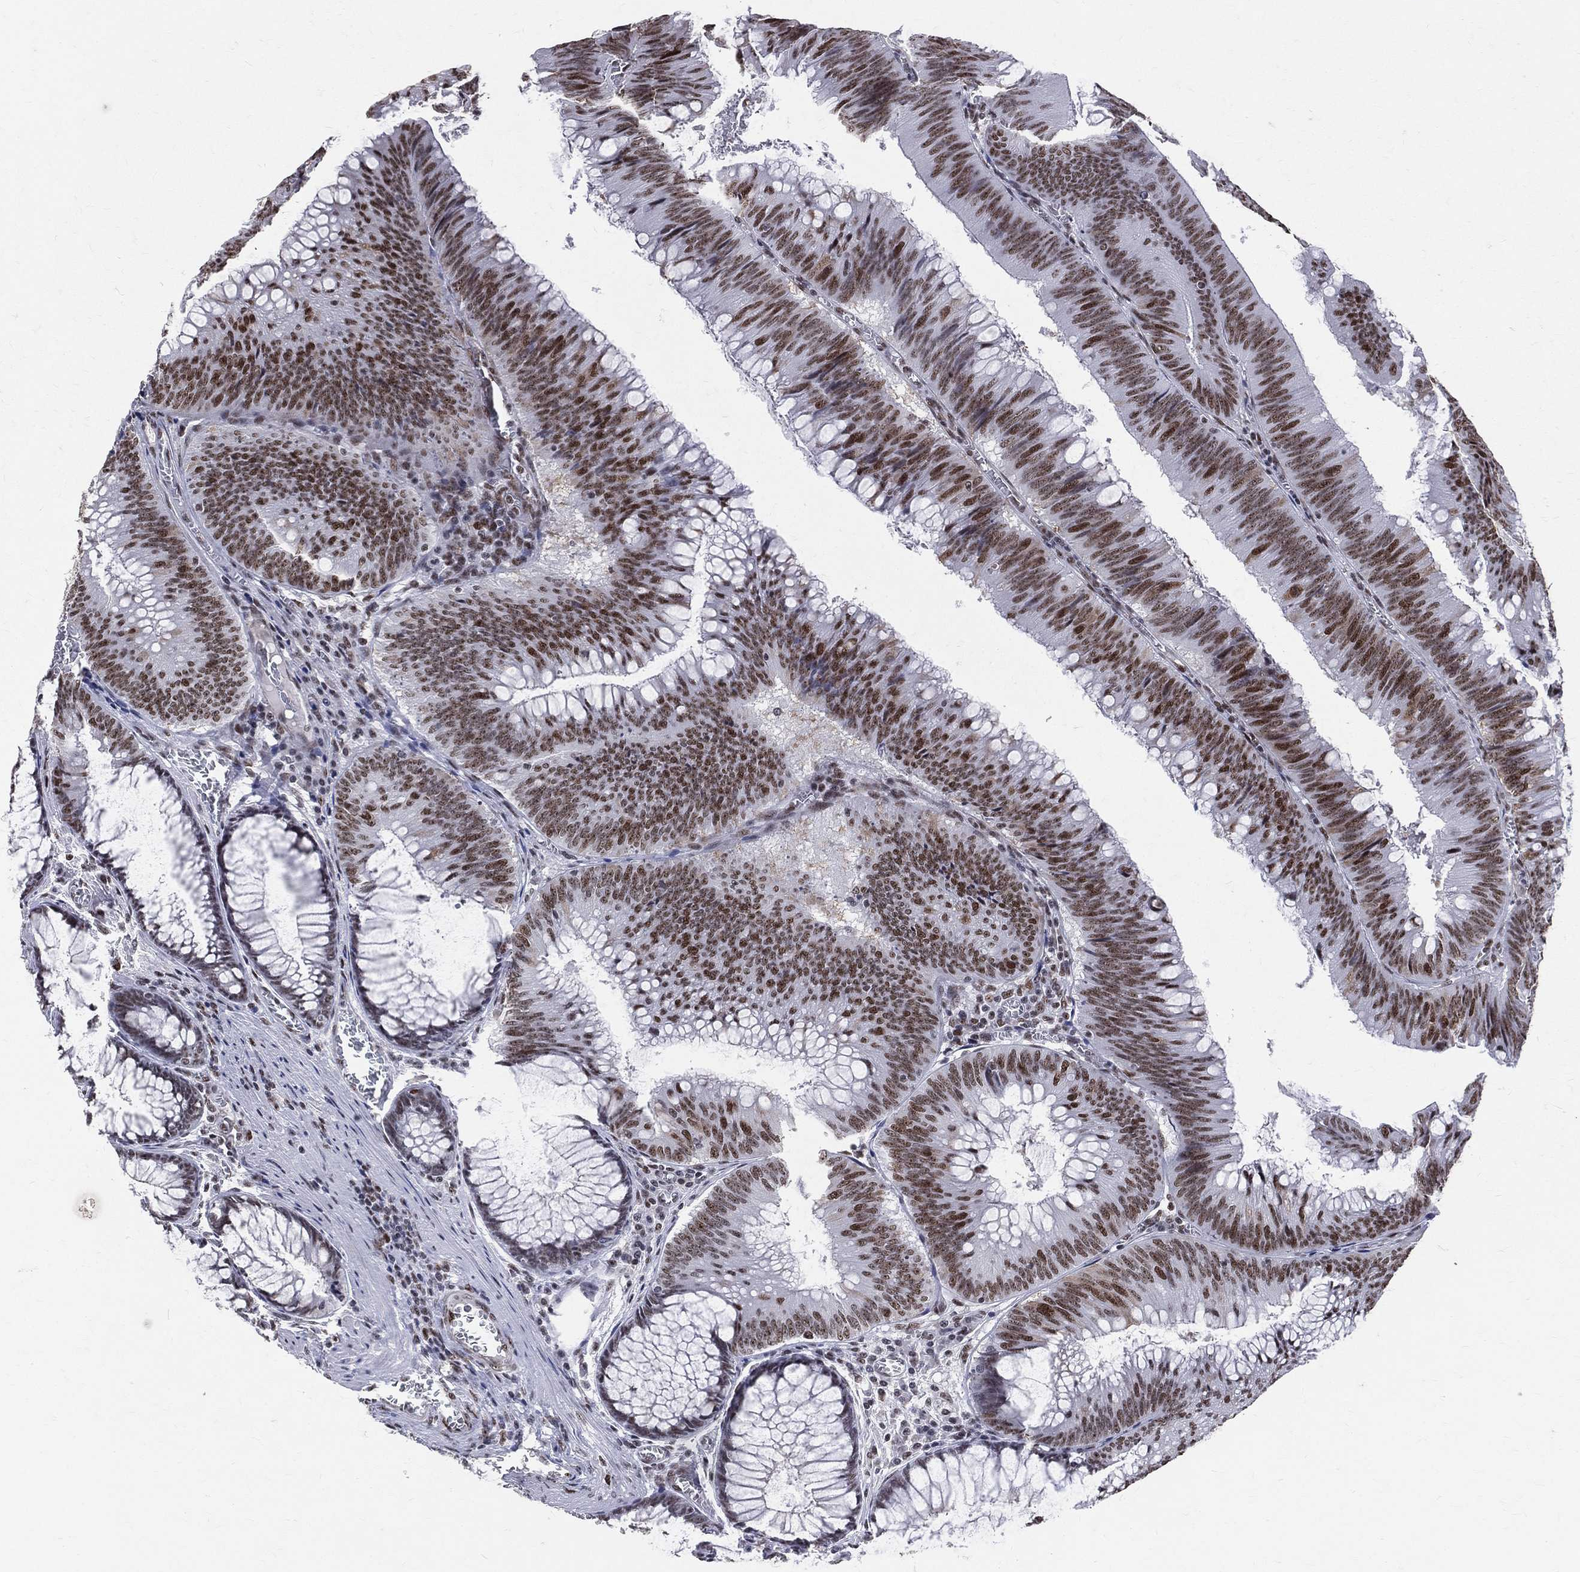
{"staining": {"intensity": "moderate", "quantity": ">75%", "location": "nuclear"}, "tissue": "colorectal cancer", "cell_type": "Tumor cells", "image_type": "cancer", "snomed": [{"axis": "morphology", "description": "Adenocarcinoma, NOS"}, {"axis": "topography", "description": "Rectum"}], "caption": "Immunohistochemistry staining of adenocarcinoma (colorectal), which reveals medium levels of moderate nuclear positivity in approximately >75% of tumor cells indicating moderate nuclear protein positivity. The staining was performed using DAB (3,3'-diaminobenzidine) (brown) for protein detection and nuclei were counterstained in hematoxylin (blue).", "gene": "CDK7", "patient": {"sex": "female", "age": 72}}